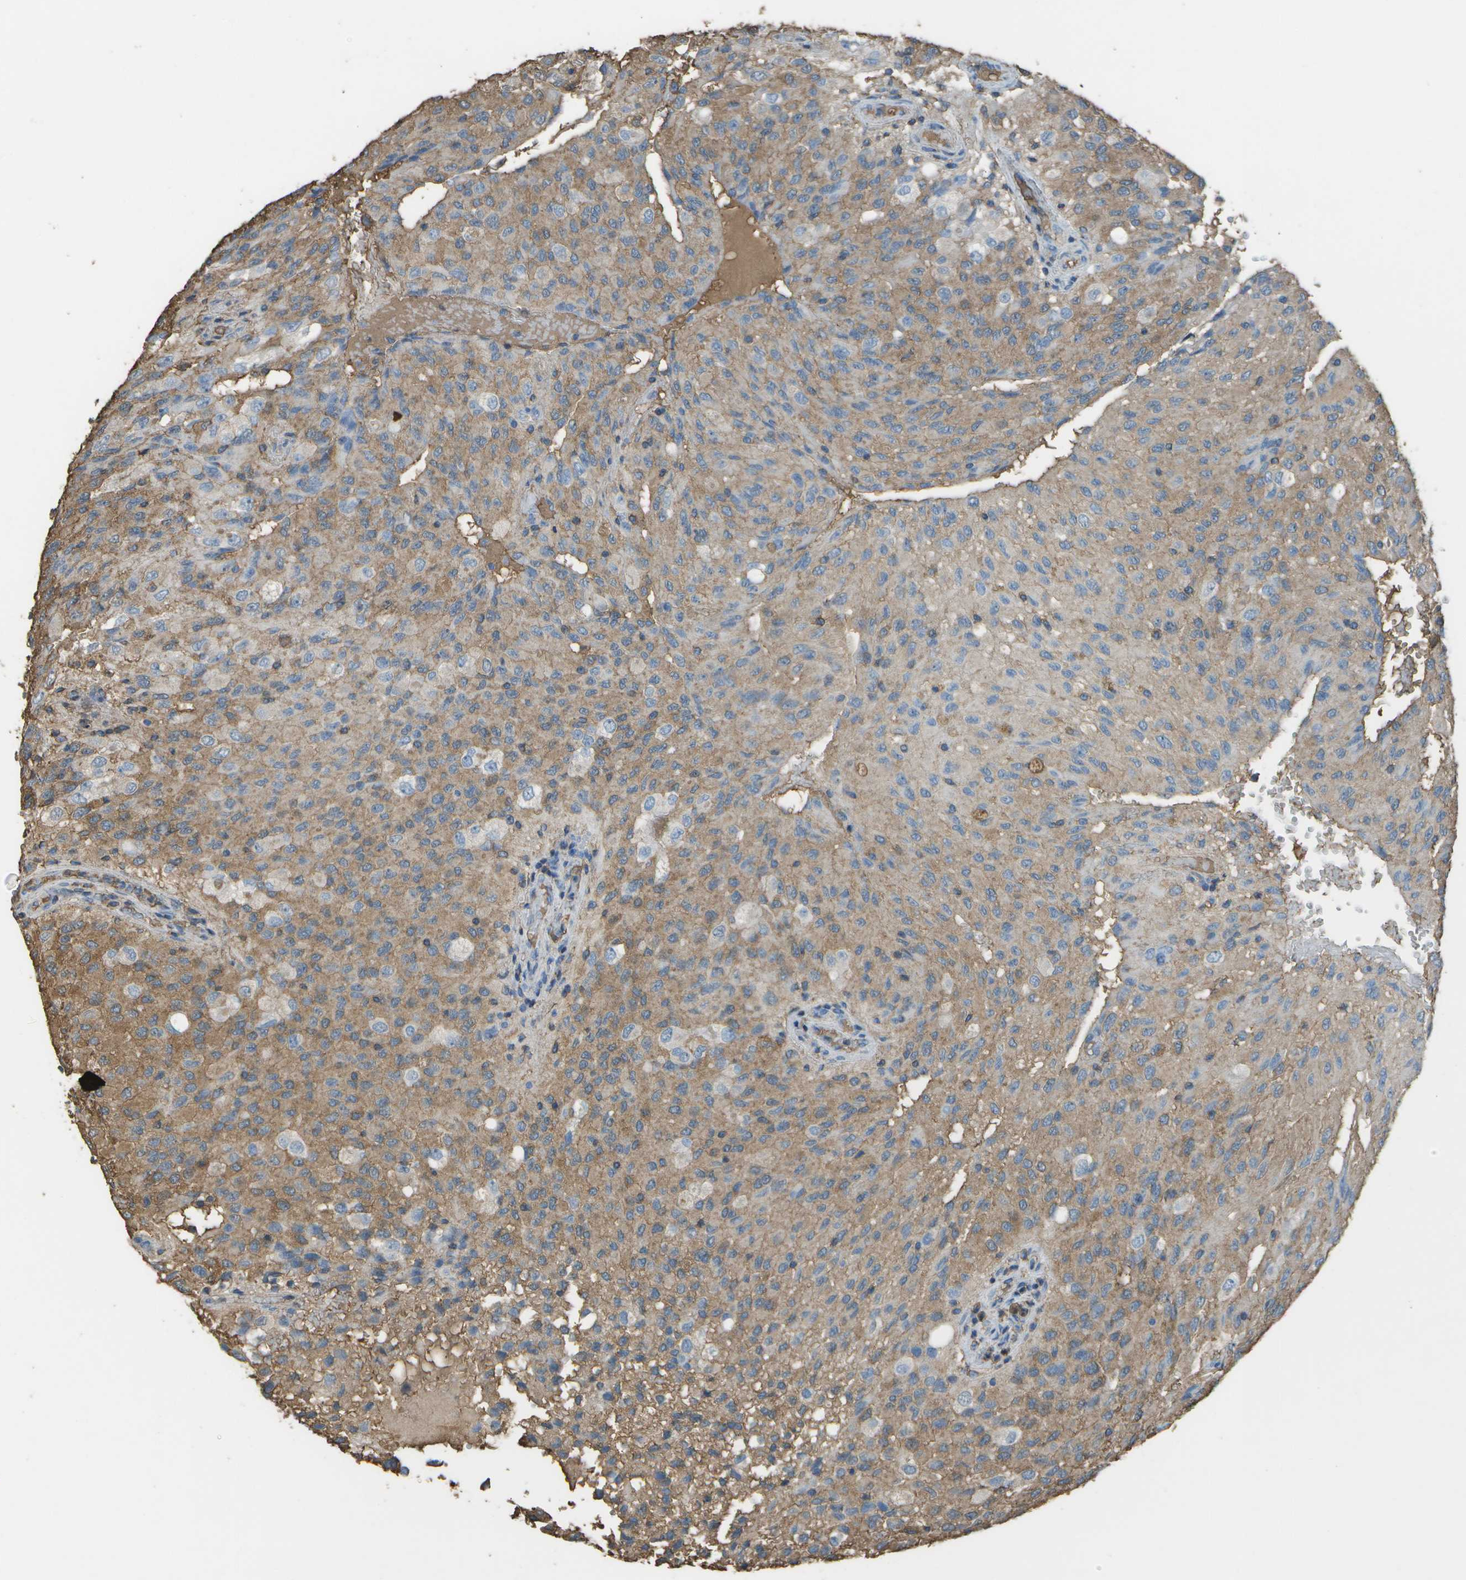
{"staining": {"intensity": "moderate", "quantity": ">75%", "location": "cytoplasmic/membranous"}, "tissue": "glioma", "cell_type": "Tumor cells", "image_type": "cancer", "snomed": [{"axis": "morphology", "description": "Glioma, malignant, High grade"}, {"axis": "topography", "description": "Brain"}], "caption": "This micrograph exhibits IHC staining of glioma, with medium moderate cytoplasmic/membranous expression in about >75% of tumor cells.", "gene": "CYP4F11", "patient": {"sex": "male", "age": 32}}